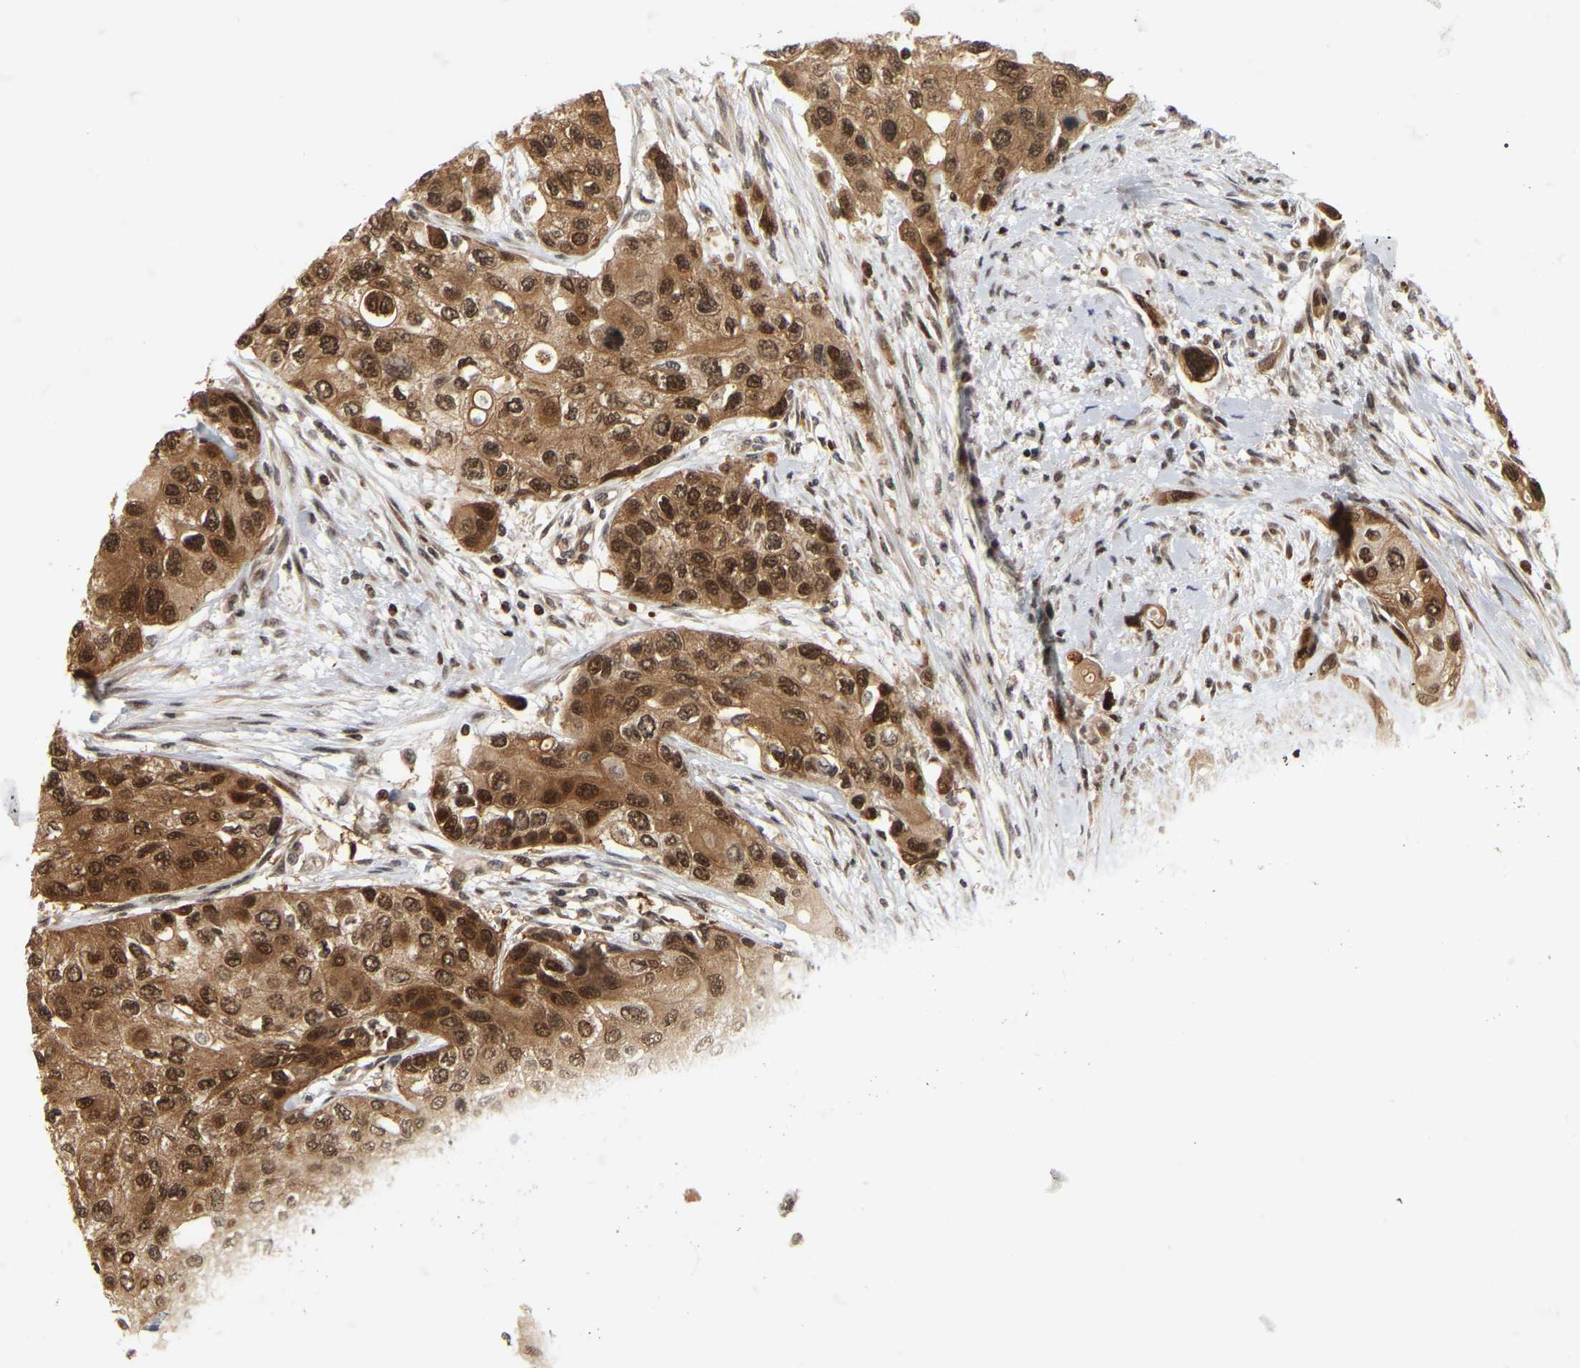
{"staining": {"intensity": "strong", "quantity": ">75%", "location": "cytoplasmic/membranous,nuclear"}, "tissue": "urothelial cancer", "cell_type": "Tumor cells", "image_type": "cancer", "snomed": [{"axis": "morphology", "description": "Urothelial carcinoma, High grade"}, {"axis": "topography", "description": "Urinary bladder"}], "caption": "This micrograph shows urothelial cancer stained with immunohistochemistry (IHC) to label a protein in brown. The cytoplasmic/membranous and nuclear of tumor cells show strong positivity for the protein. Nuclei are counter-stained blue.", "gene": "NFE2L2", "patient": {"sex": "female", "age": 56}}